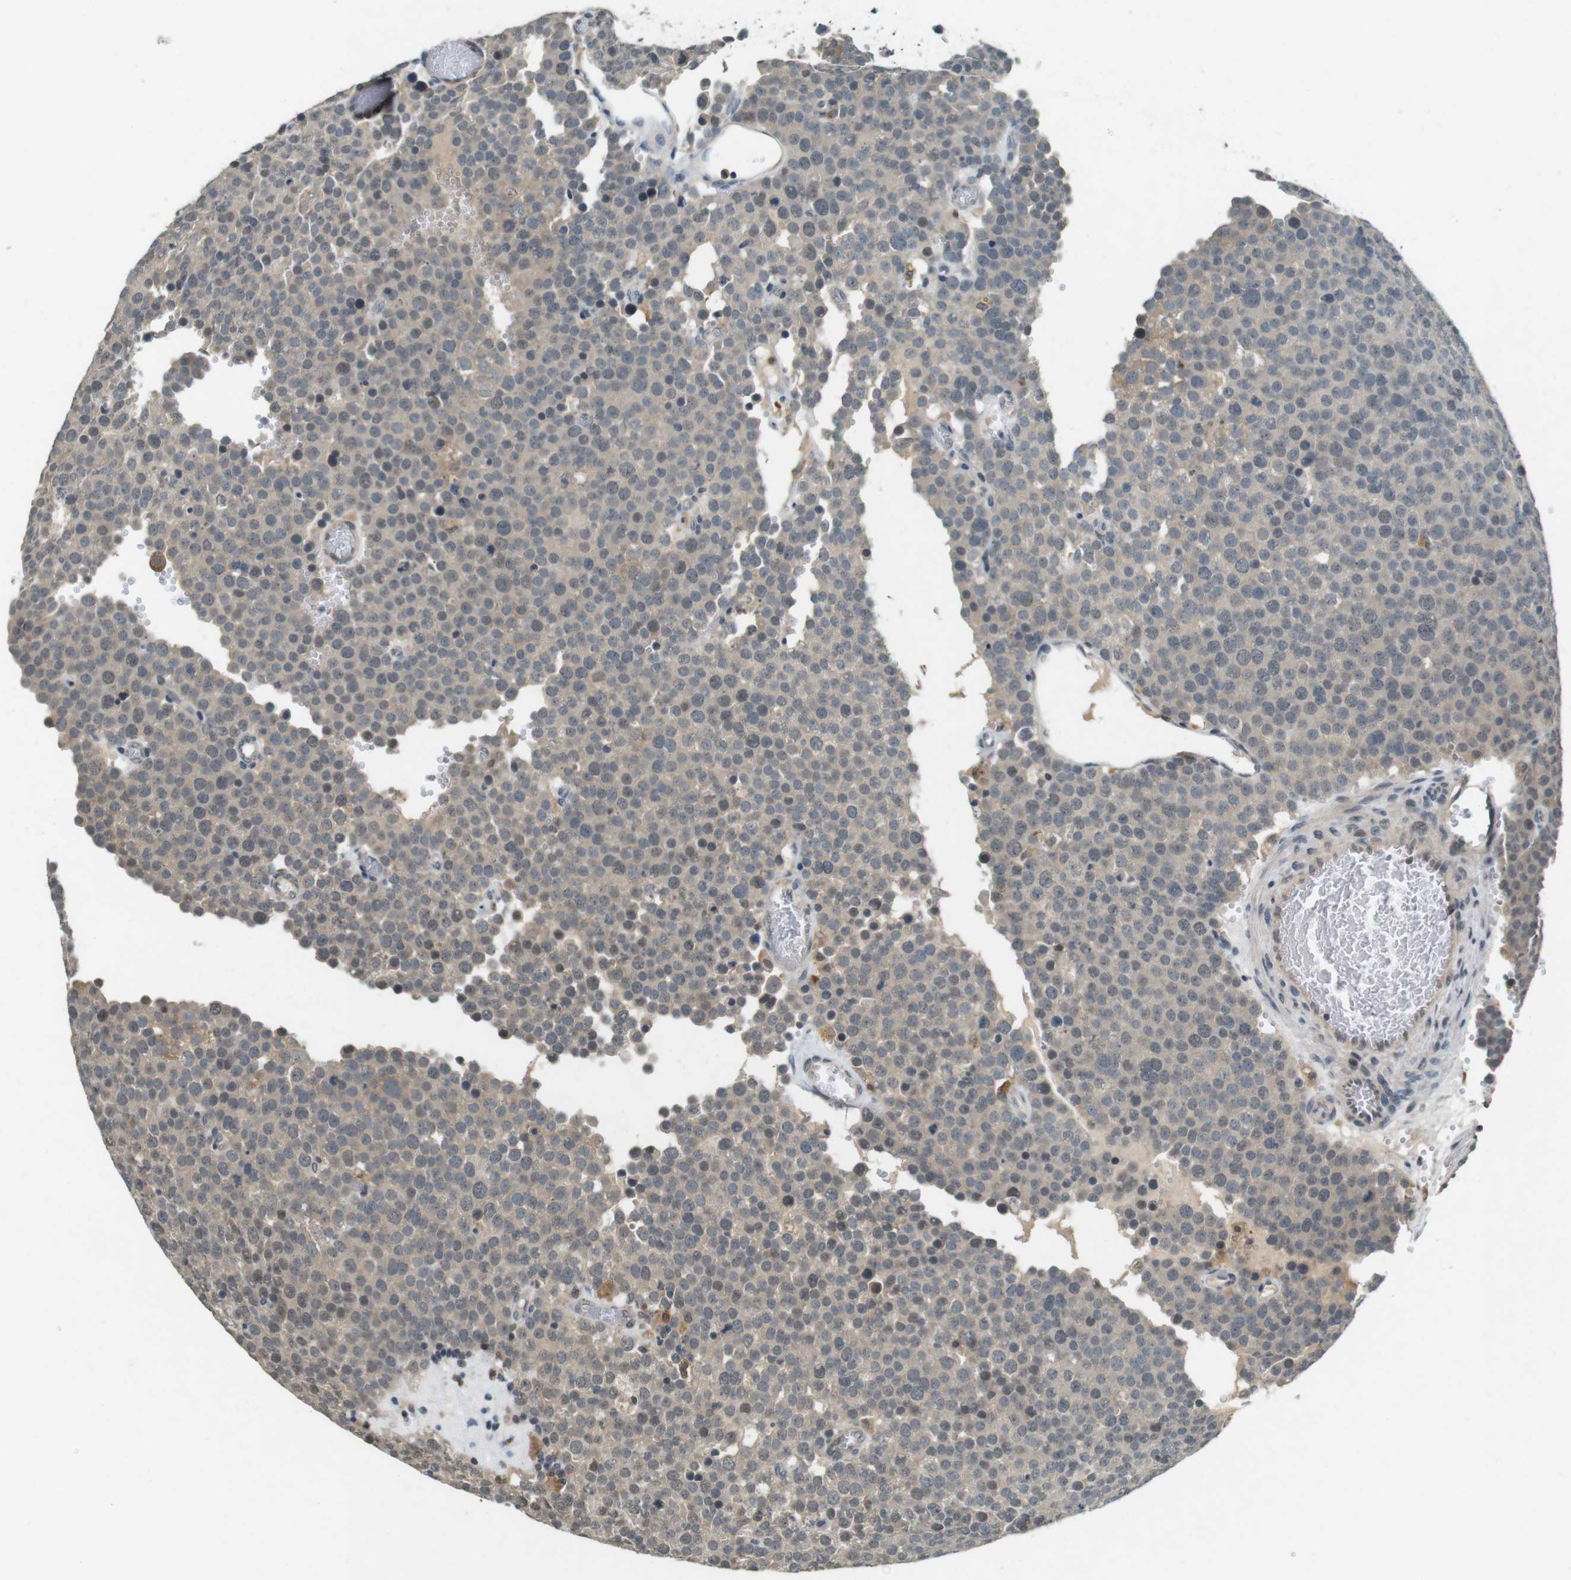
{"staining": {"intensity": "moderate", "quantity": ">75%", "location": "cytoplasmic/membranous"}, "tissue": "testis cancer", "cell_type": "Tumor cells", "image_type": "cancer", "snomed": [{"axis": "morphology", "description": "Normal tissue, NOS"}, {"axis": "morphology", "description": "Seminoma, NOS"}, {"axis": "topography", "description": "Testis"}], "caption": "Human testis cancer stained with a protein marker reveals moderate staining in tumor cells.", "gene": "CDK14", "patient": {"sex": "male", "age": 71}}